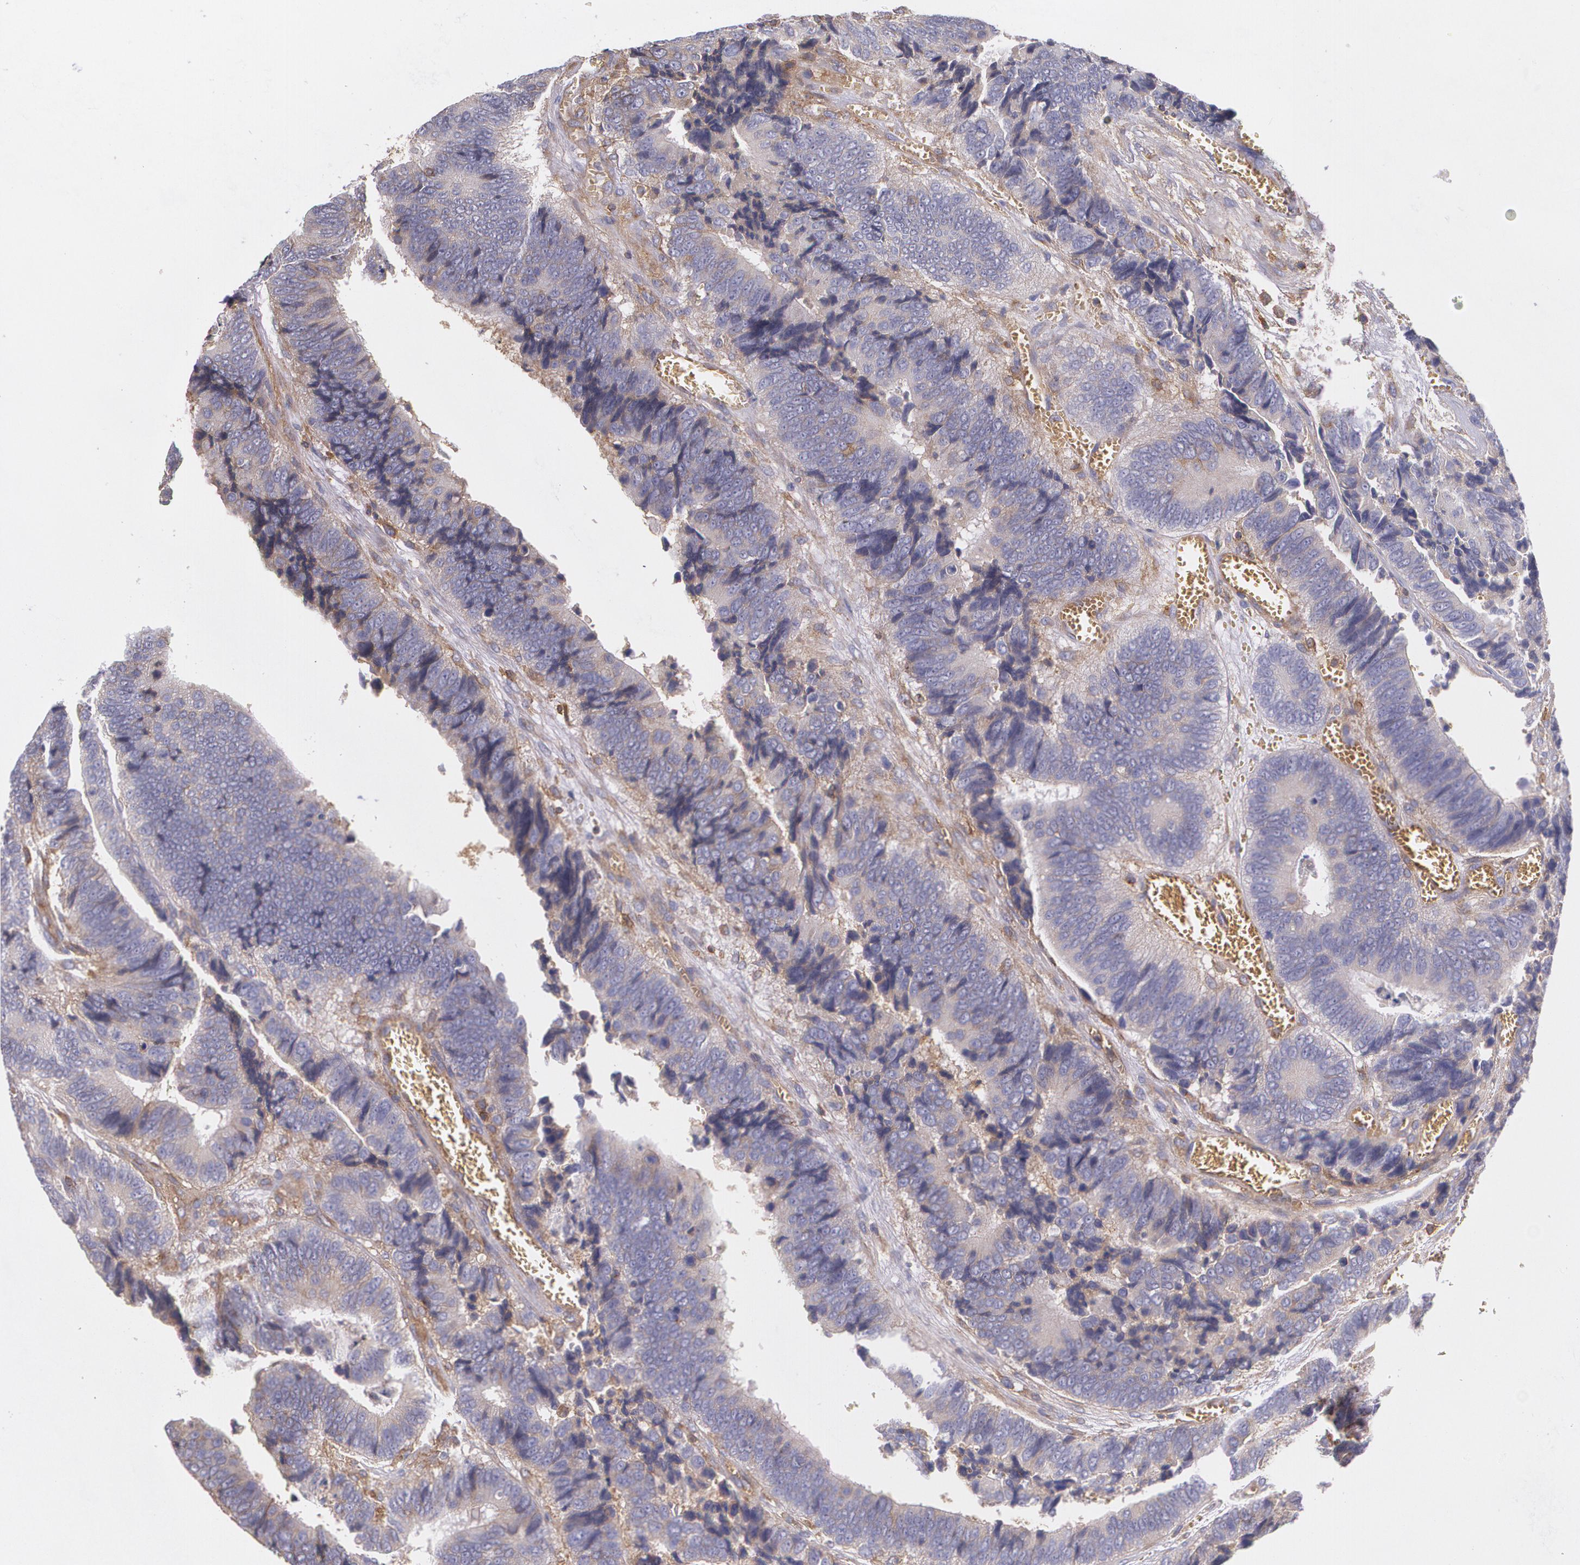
{"staining": {"intensity": "negative", "quantity": "none", "location": "none"}, "tissue": "colorectal cancer", "cell_type": "Tumor cells", "image_type": "cancer", "snomed": [{"axis": "morphology", "description": "Adenocarcinoma, NOS"}, {"axis": "topography", "description": "Colon"}], "caption": "Immunohistochemistry of human colorectal adenocarcinoma shows no staining in tumor cells.", "gene": "B2M", "patient": {"sex": "male", "age": 72}}